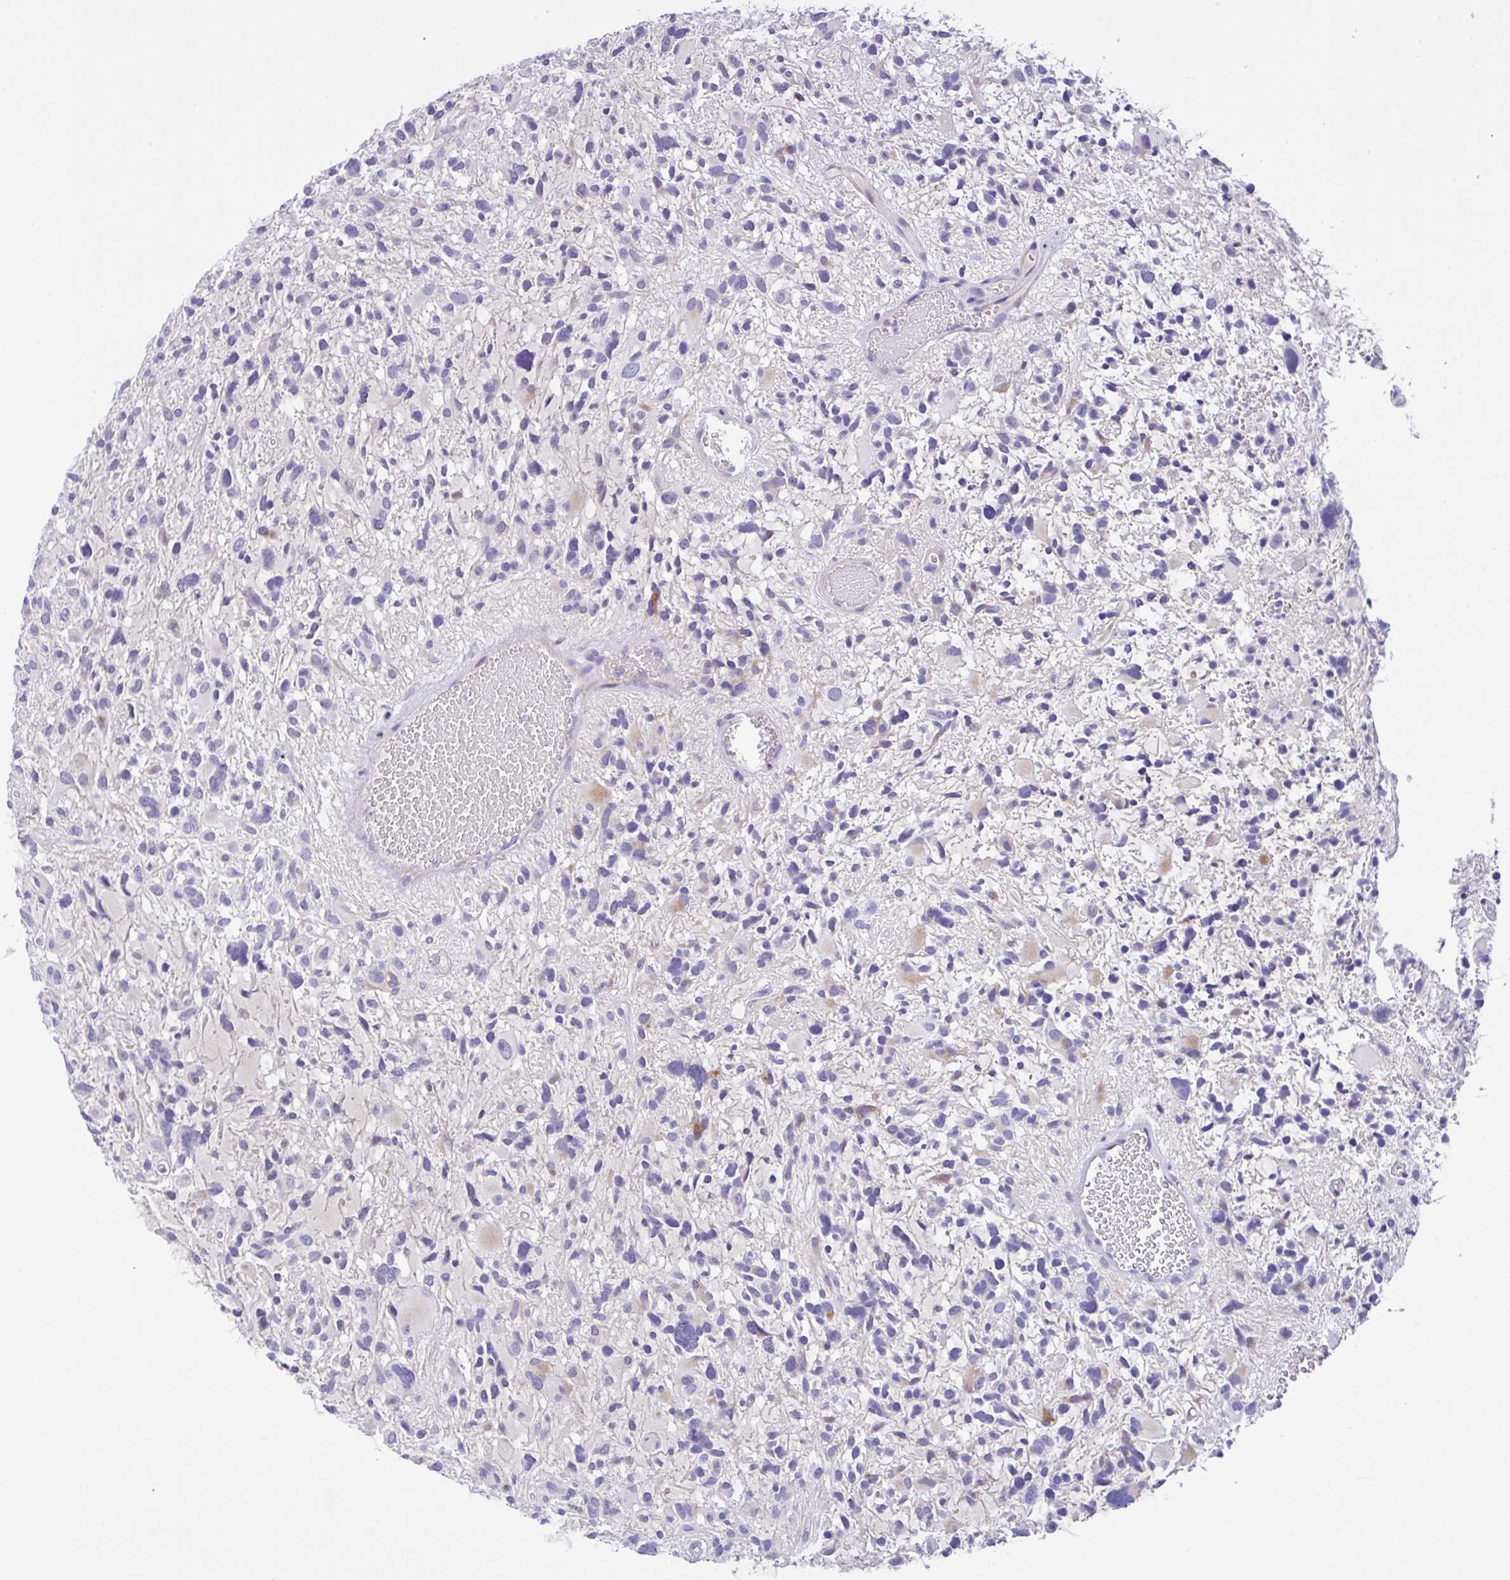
{"staining": {"intensity": "weak", "quantity": "<25%", "location": "cytoplasmic/membranous"}, "tissue": "glioma", "cell_type": "Tumor cells", "image_type": "cancer", "snomed": [{"axis": "morphology", "description": "Glioma, malignant, High grade"}, {"axis": "topography", "description": "Brain"}], "caption": "An immunohistochemistry (IHC) image of malignant glioma (high-grade) is shown. There is no staining in tumor cells of malignant glioma (high-grade). The staining was performed using DAB to visualize the protein expression in brown, while the nuclei were stained in blue with hematoxylin (Magnification: 20x).", "gene": "FBXL20", "patient": {"sex": "female", "age": 11}}